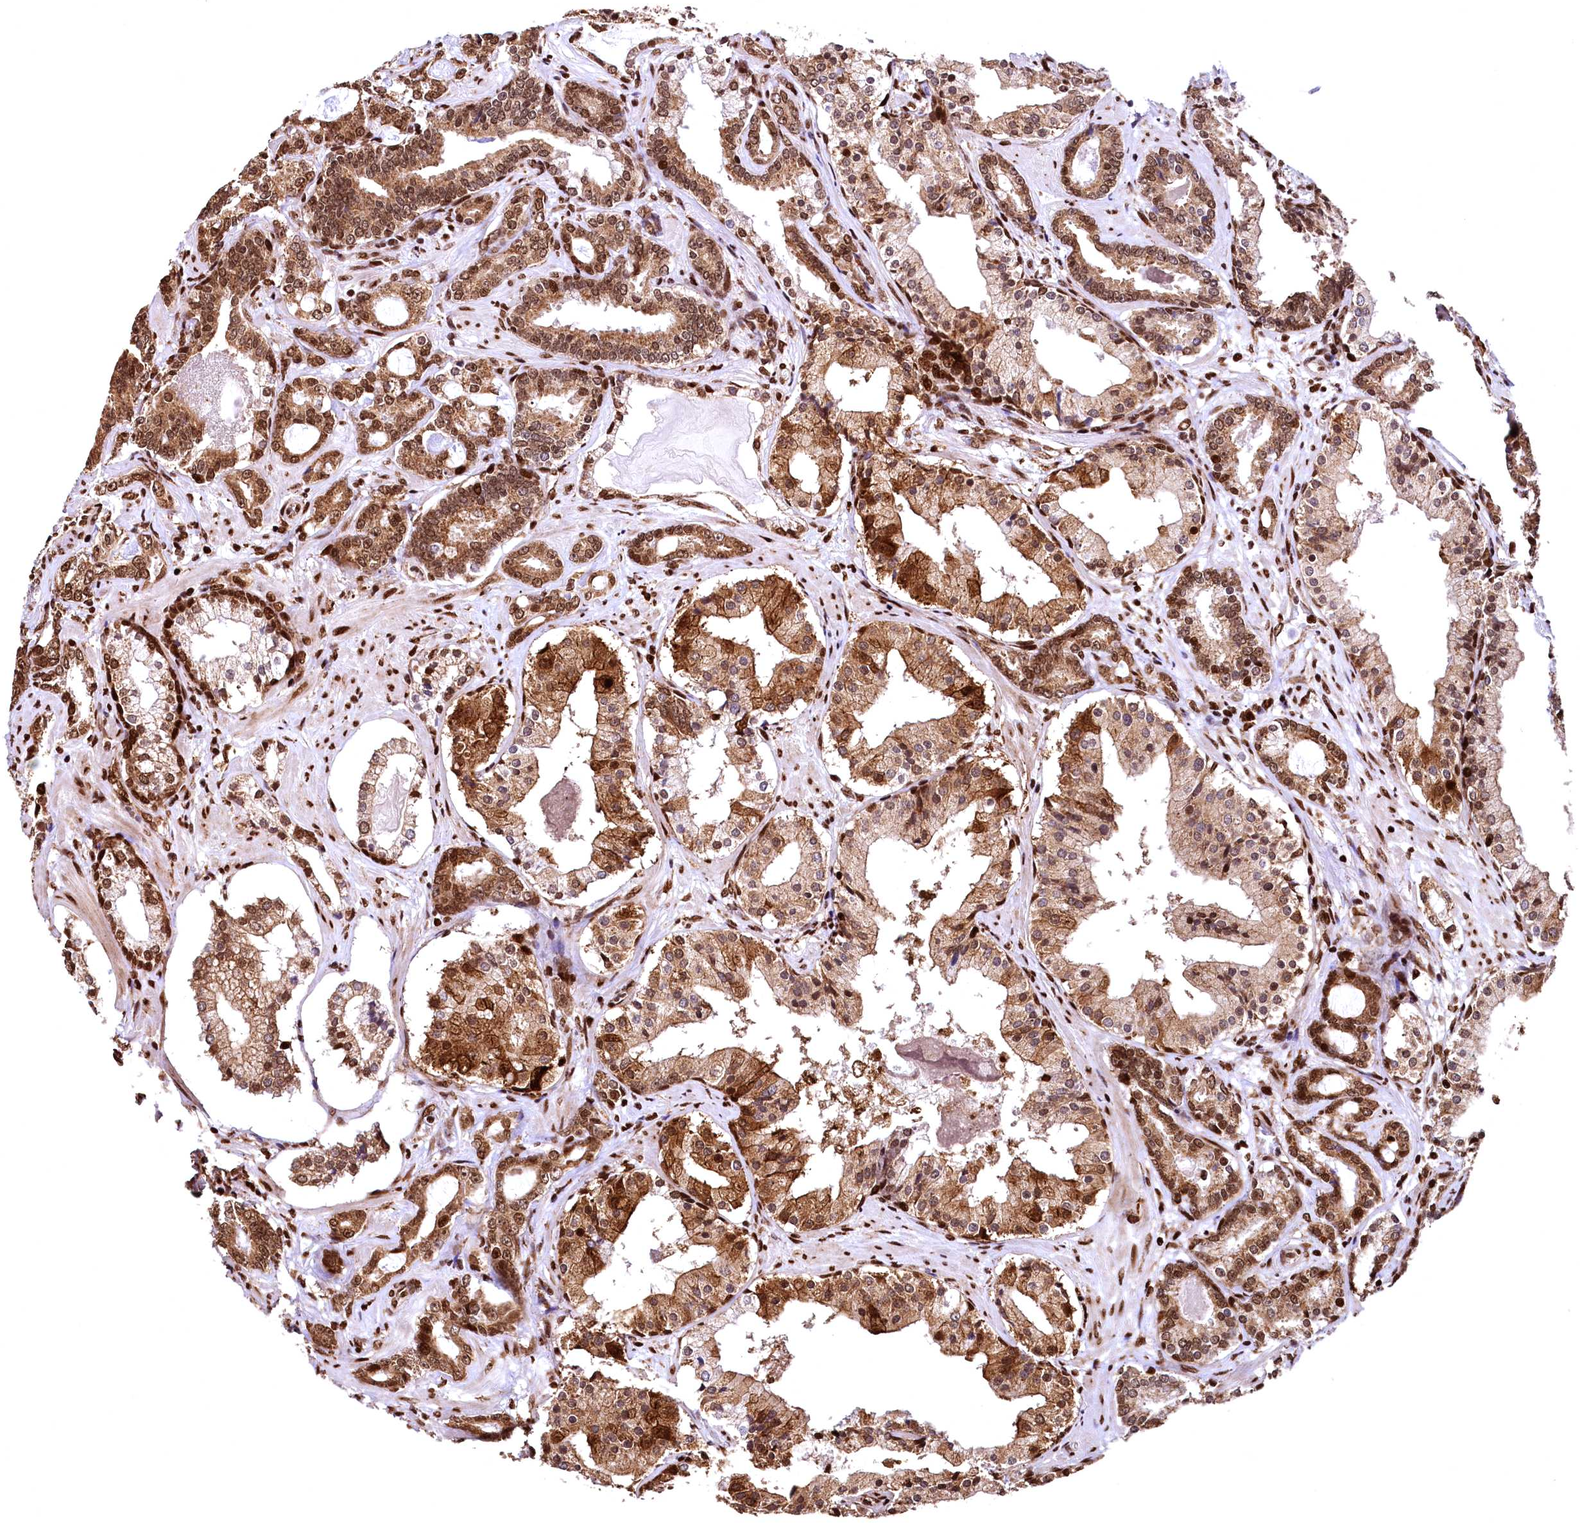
{"staining": {"intensity": "moderate", "quantity": ">75%", "location": "cytoplasmic/membranous,nuclear"}, "tissue": "prostate cancer", "cell_type": "Tumor cells", "image_type": "cancer", "snomed": [{"axis": "morphology", "description": "Adenocarcinoma, High grade"}, {"axis": "topography", "description": "Prostate"}], "caption": "IHC image of neoplastic tissue: human prostate high-grade adenocarcinoma stained using immunohistochemistry displays medium levels of moderate protein expression localized specifically in the cytoplasmic/membranous and nuclear of tumor cells, appearing as a cytoplasmic/membranous and nuclear brown color.", "gene": "PDS5B", "patient": {"sex": "male", "age": 58}}